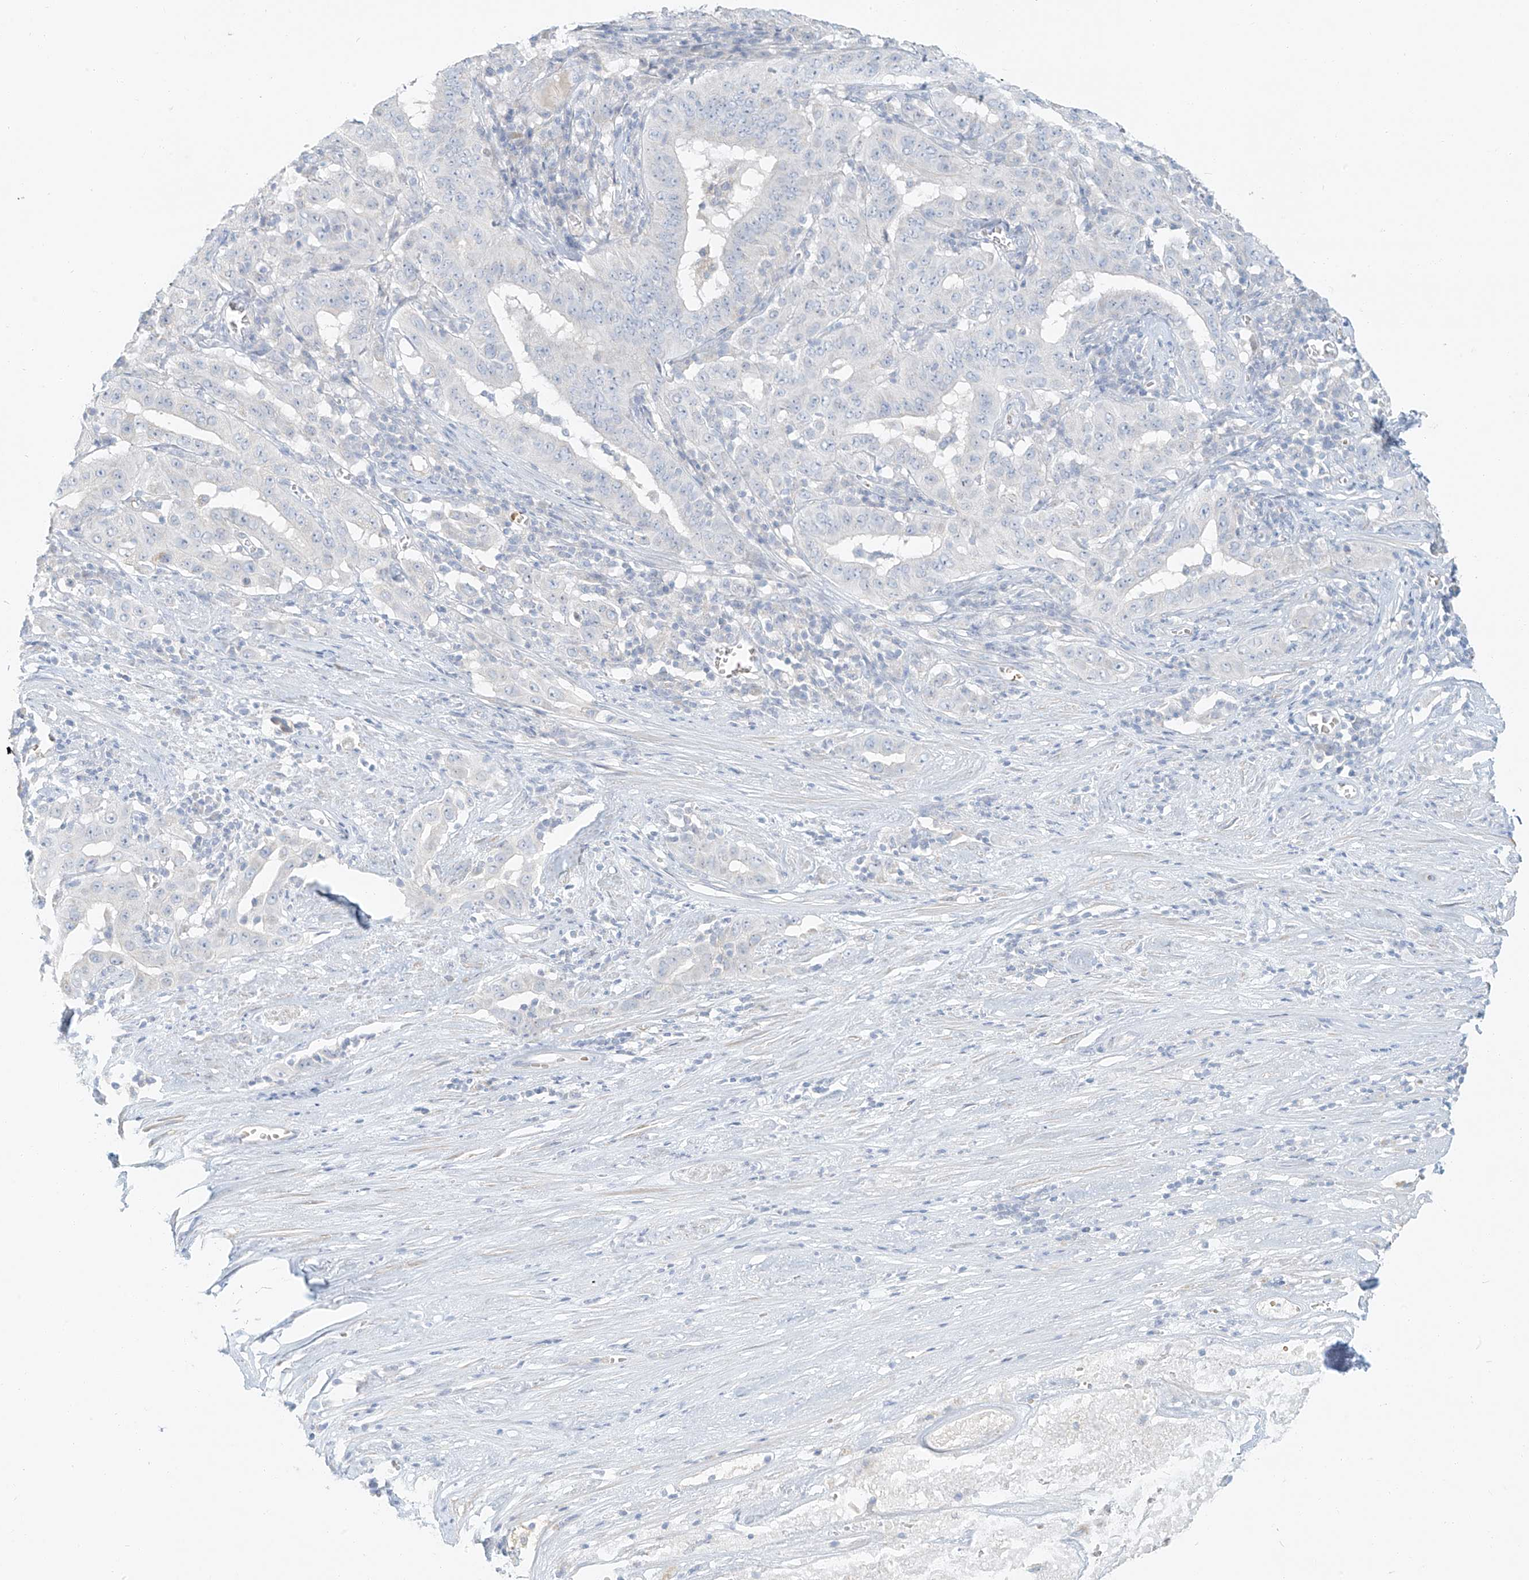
{"staining": {"intensity": "negative", "quantity": "none", "location": "none"}, "tissue": "pancreatic cancer", "cell_type": "Tumor cells", "image_type": "cancer", "snomed": [{"axis": "morphology", "description": "Adenocarcinoma, NOS"}, {"axis": "topography", "description": "Pancreas"}], "caption": "Human pancreatic adenocarcinoma stained for a protein using immunohistochemistry exhibits no positivity in tumor cells.", "gene": "PGC", "patient": {"sex": "male", "age": 63}}